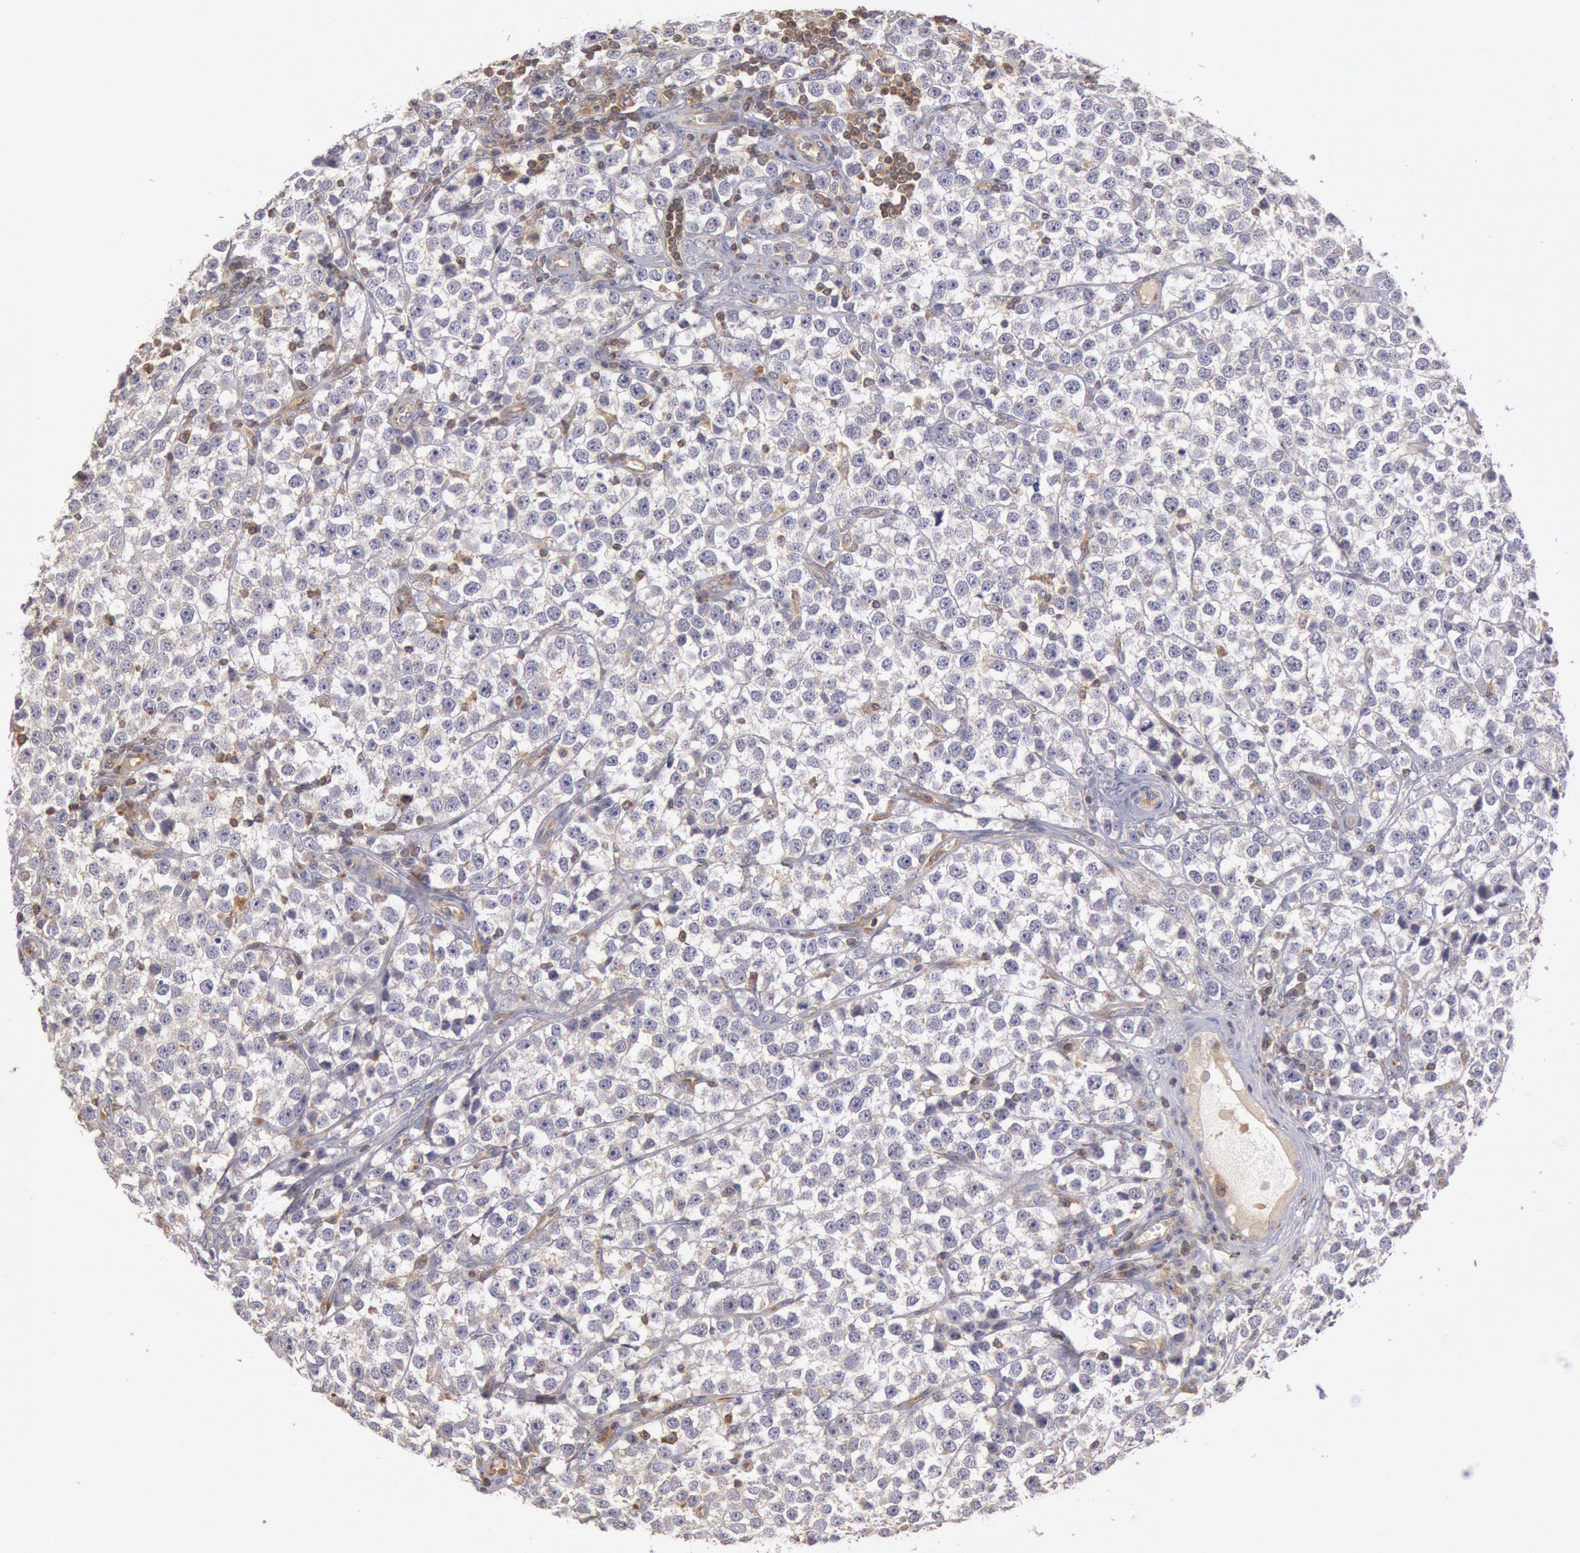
{"staining": {"intensity": "negative", "quantity": "none", "location": "none"}, "tissue": "testis cancer", "cell_type": "Tumor cells", "image_type": "cancer", "snomed": [{"axis": "morphology", "description": "Seminoma, NOS"}, {"axis": "topography", "description": "Testis"}], "caption": "Histopathology image shows no significant protein expression in tumor cells of testis seminoma.", "gene": "PIK3R1", "patient": {"sex": "male", "age": 25}}